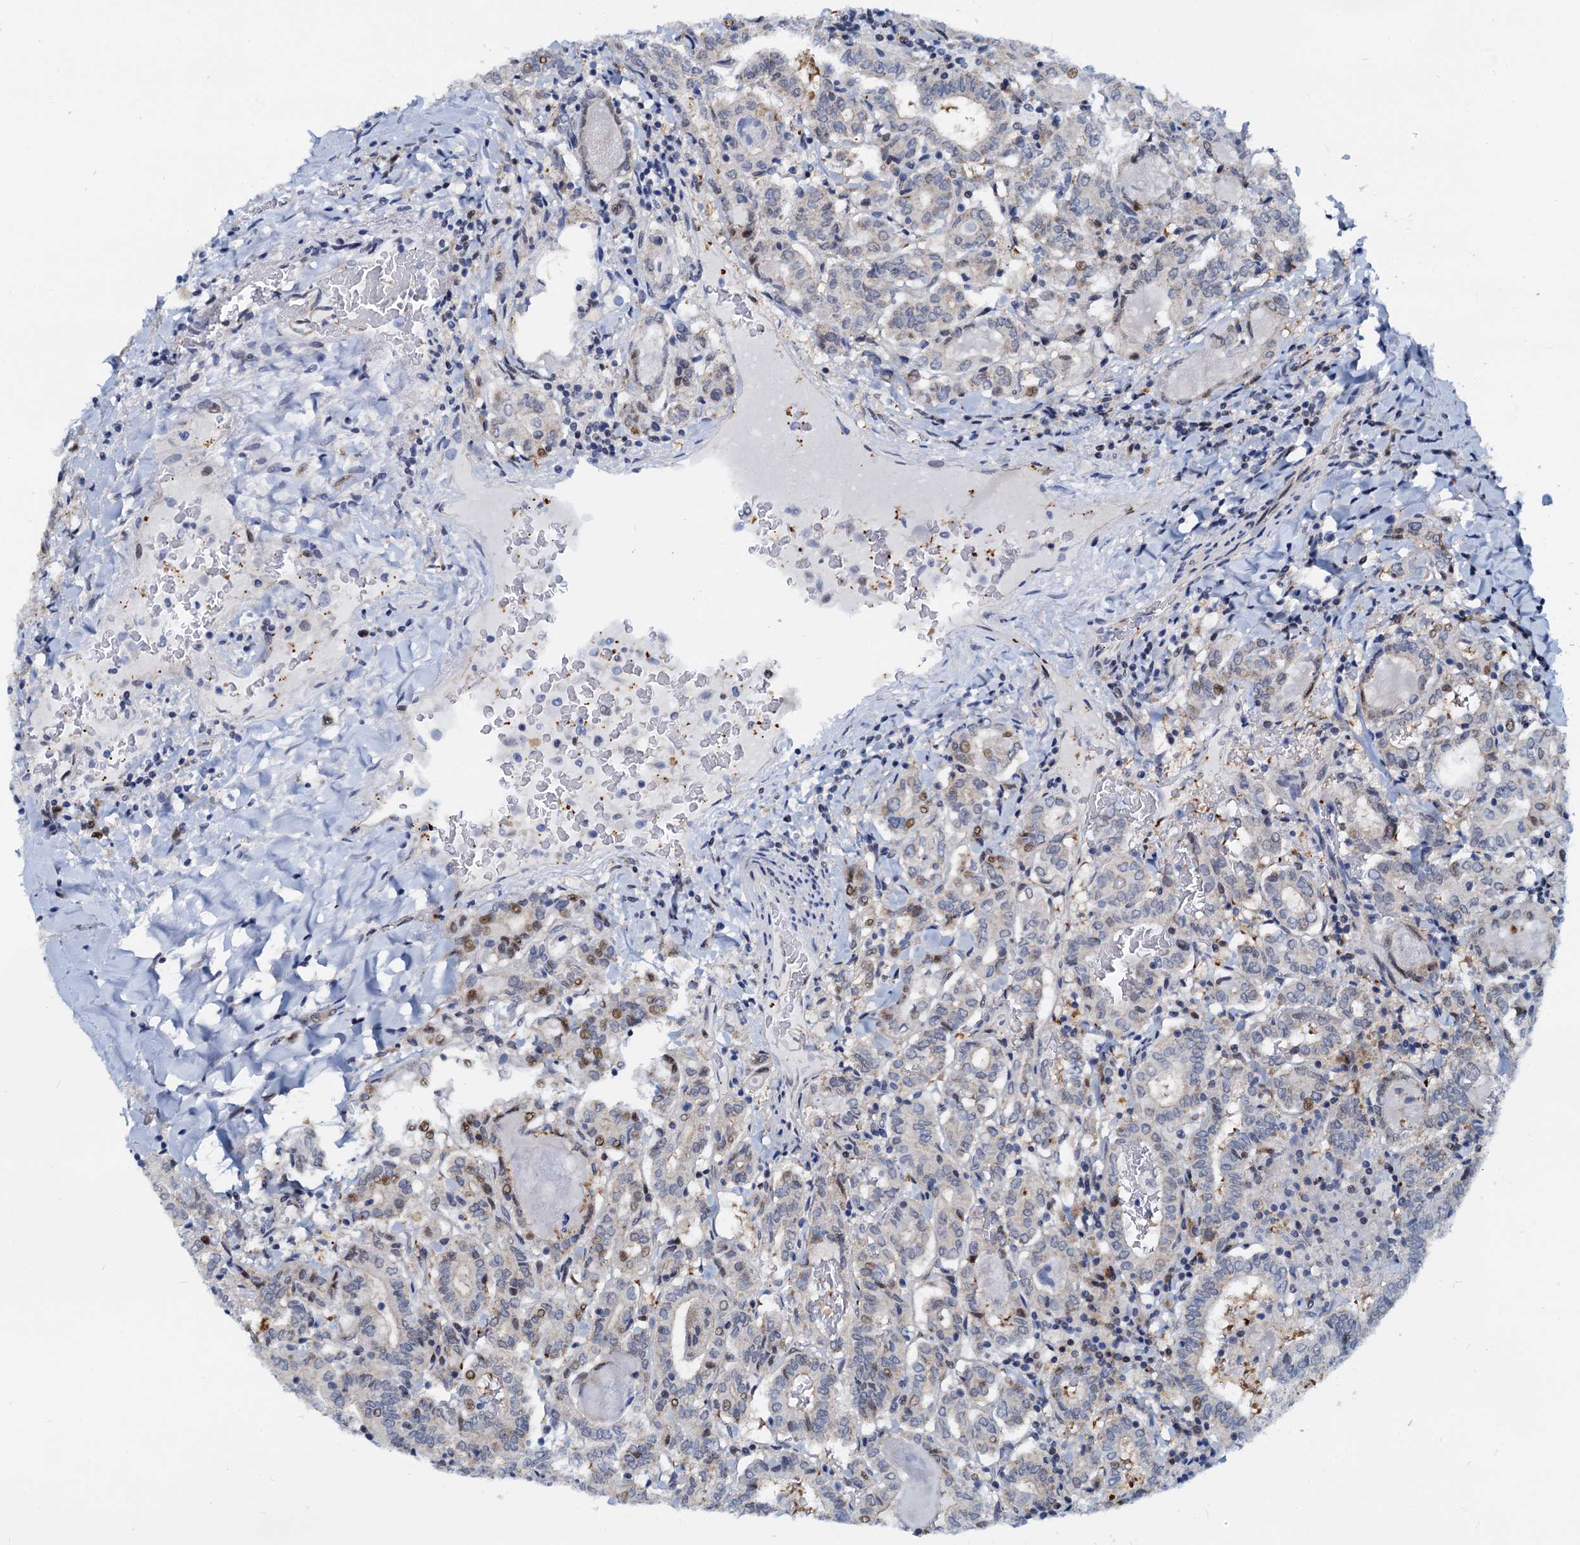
{"staining": {"intensity": "moderate", "quantity": "<25%", "location": "nuclear"}, "tissue": "thyroid cancer", "cell_type": "Tumor cells", "image_type": "cancer", "snomed": [{"axis": "morphology", "description": "Papillary adenocarcinoma, NOS"}, {"axis": "topography", "description": "Thyroid gland"}], "caption": "Human papillary adenocarcinoma (thyroid) stained with a protein marker shows moderate staining in tumor cells.", "gene": "PTGES3", "patient": {"sex": "female", "age": 72}}